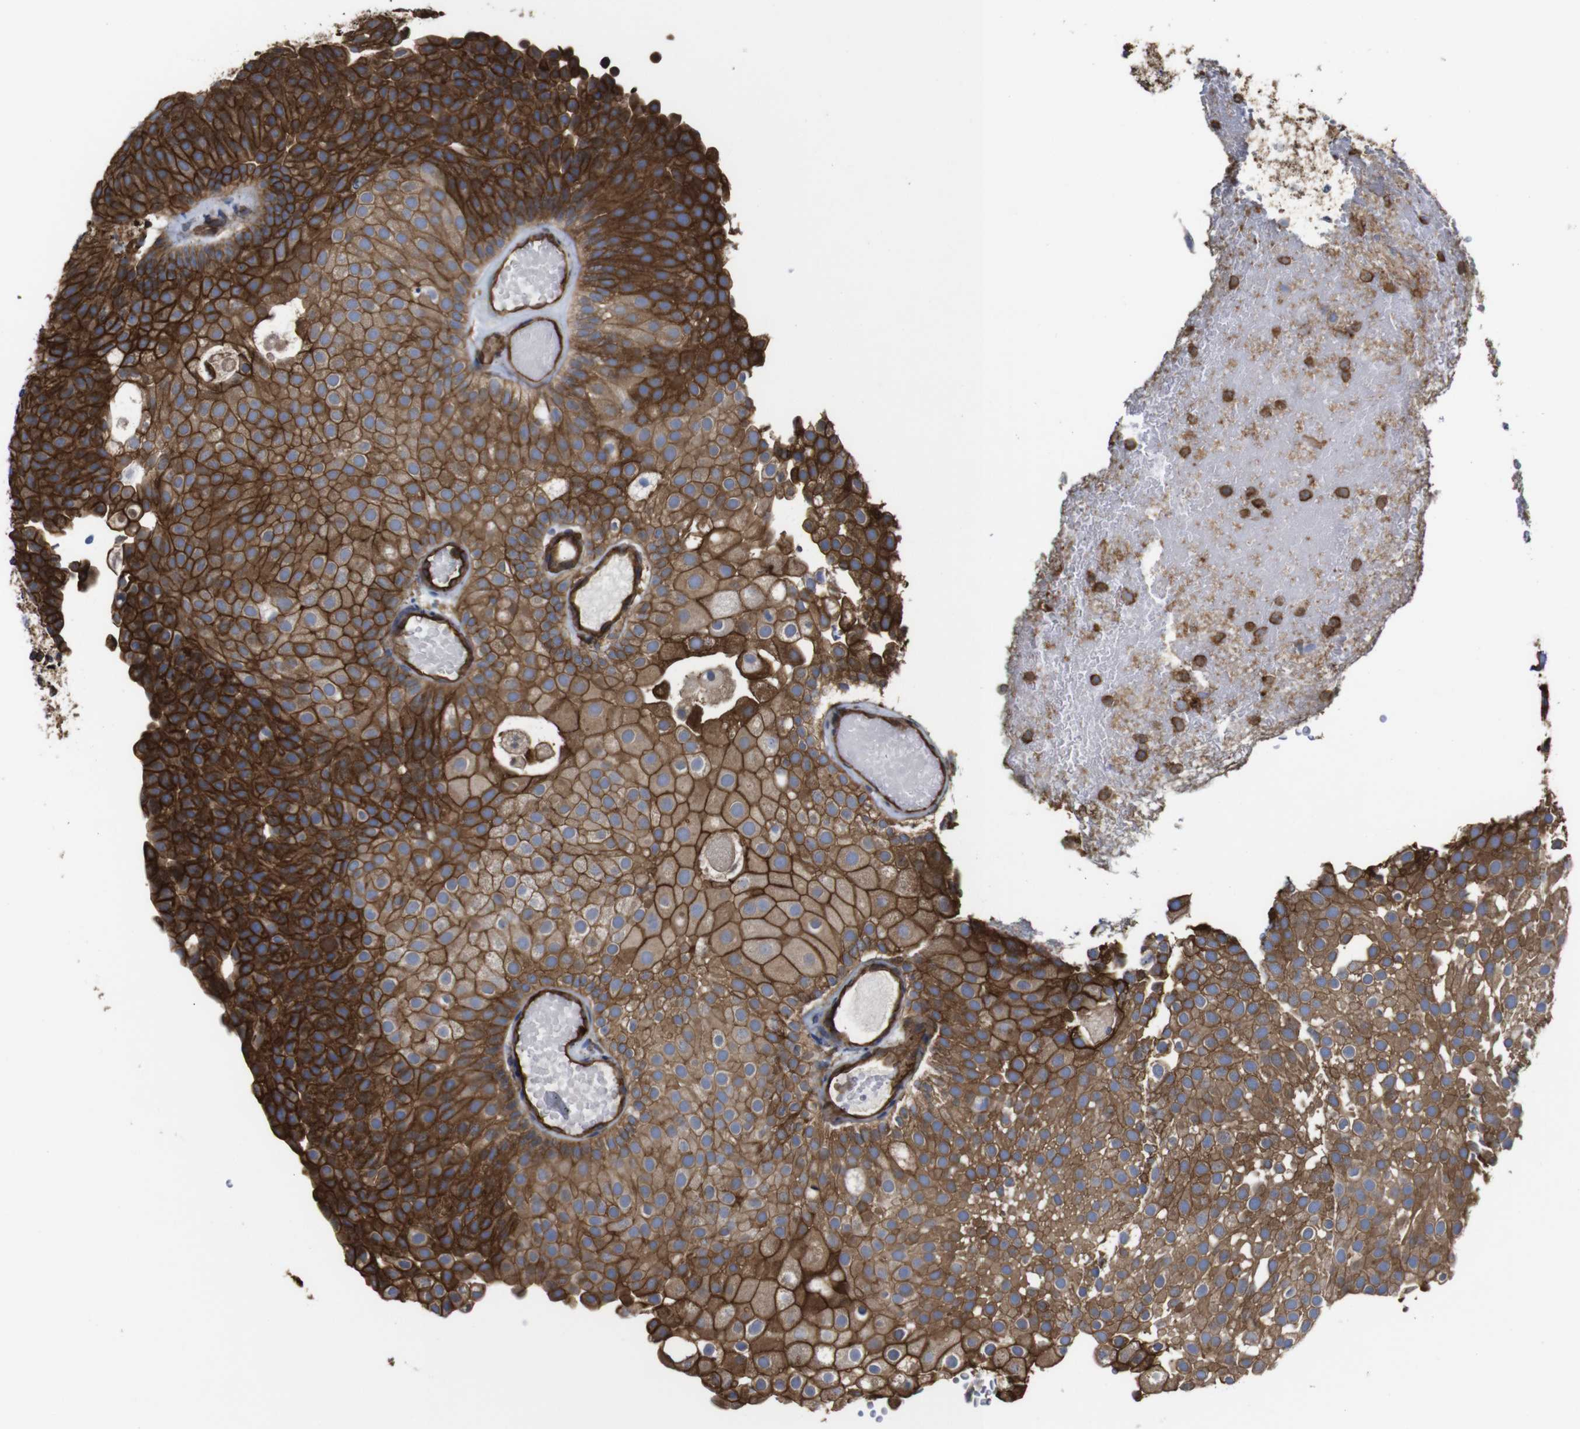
{"staining": {"intensity": "strong", "quantity": ">75%", "location": "cytoplasmic/membranous"}, "tissue": "urothelial cancer", "cell_type": "Tumor cells", "image_type": "cancer", "snomed": [{"axis": "morphology", "description": "Urothelial carcinoma, Low grade"}, {"axis": "topography", "description": "Urinary bladder"}], "caption": "Protein analysis of urothelial cancer tissue shows strong cytoplasmic/membranous staining in approximately >75% of tumor cells.", "gene": "SPTBN1", "patient": {"sex": "male", "age": 78}}